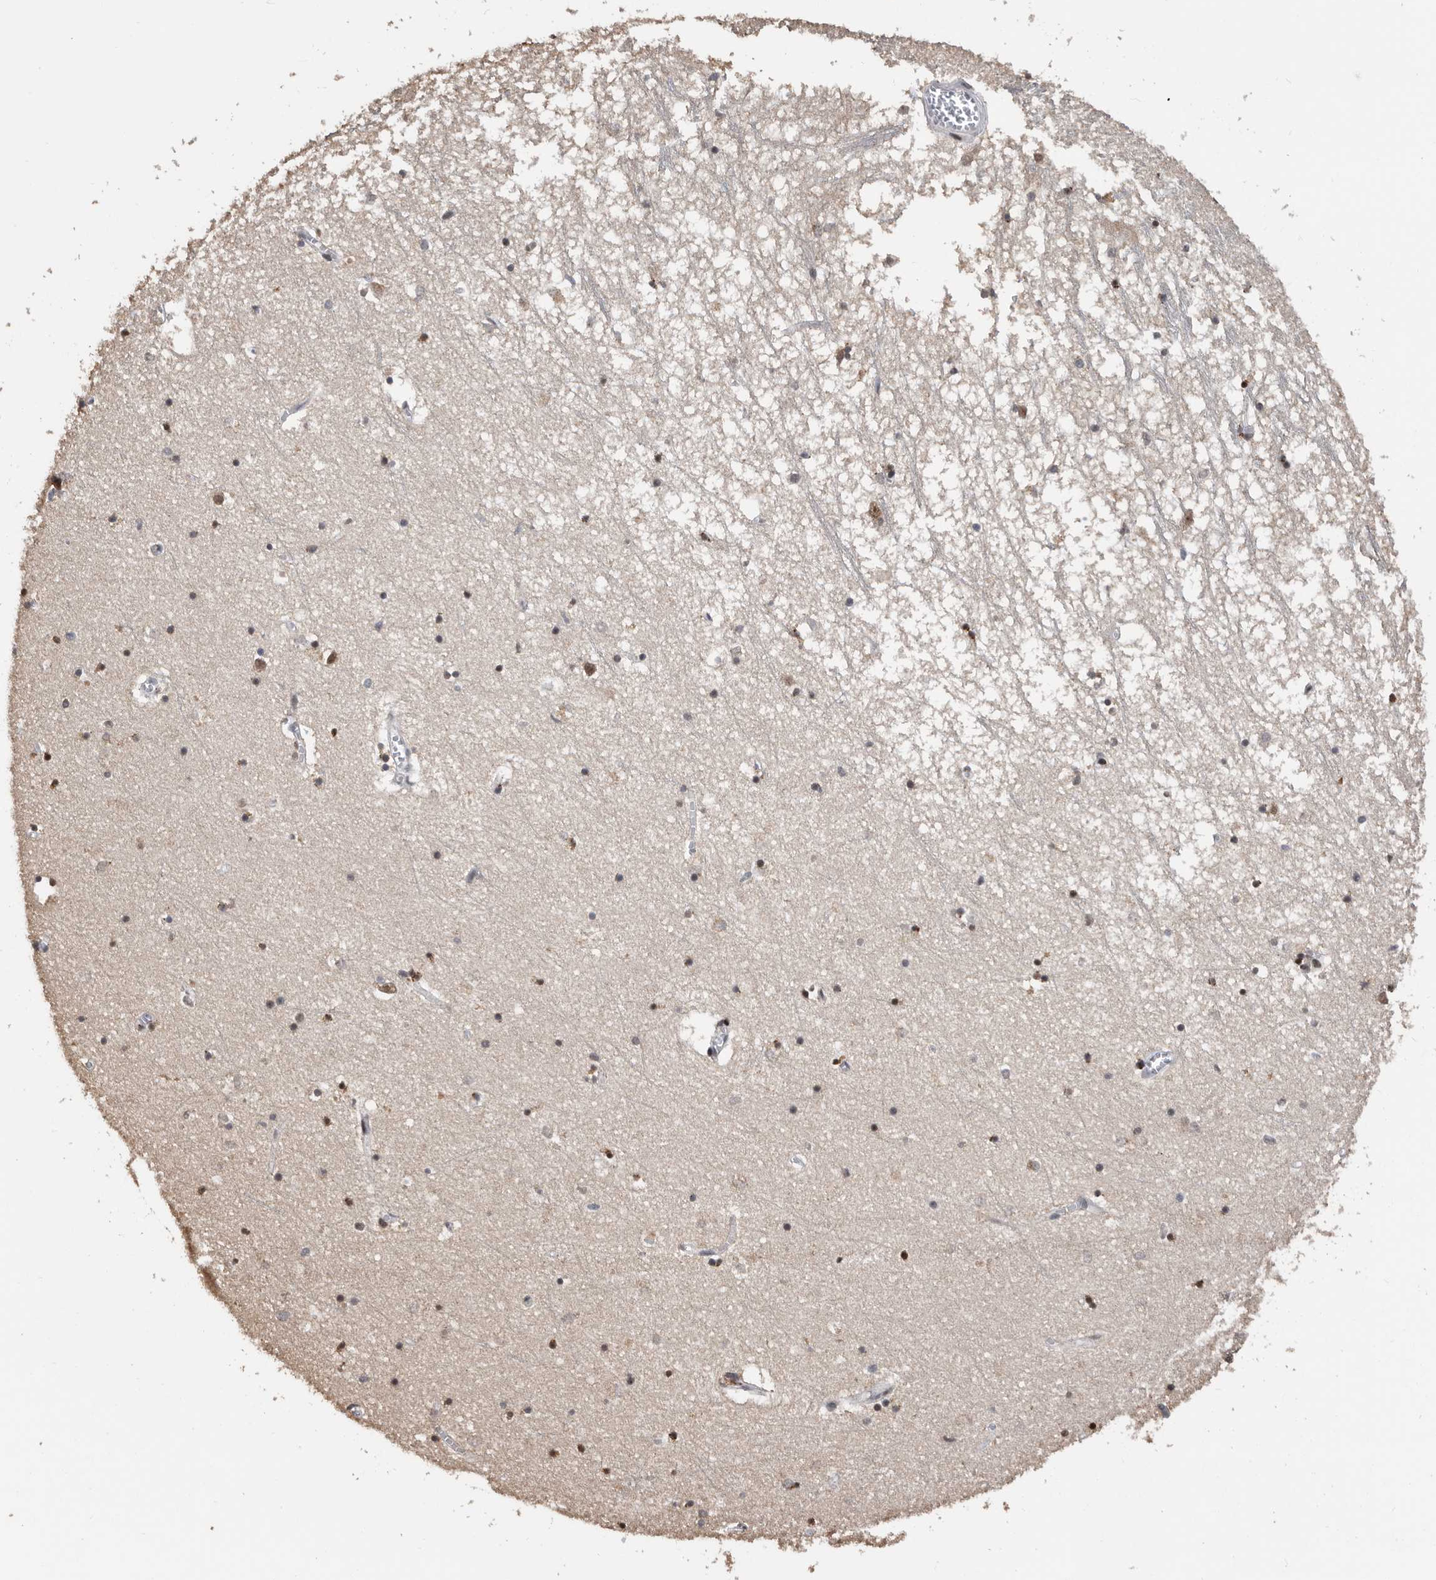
{"staining": {"intensity": "strong", "quantity": "25%-75%", "location": "nuclear"}, "tissue": "hippocampus", "cell_type": "Glial cells", "image_type": "normal", "snomed": [{"axis": "morphology", "description": "Normal tissue, NOS"}, {"axis": "topography", "description": "Hippocampus"}], "caption": "Glial cells show strong nuclear expression in about 25%-75% of cells in unremarkable hippocampus. The staining was performed using DAB to visualize the protein expression in brown, while the nuclei were stained in blue with hematoxylin (Magnification: 20x).", "gene": "SNRNP48", "patient": {"sex": "male", "age": 70}}